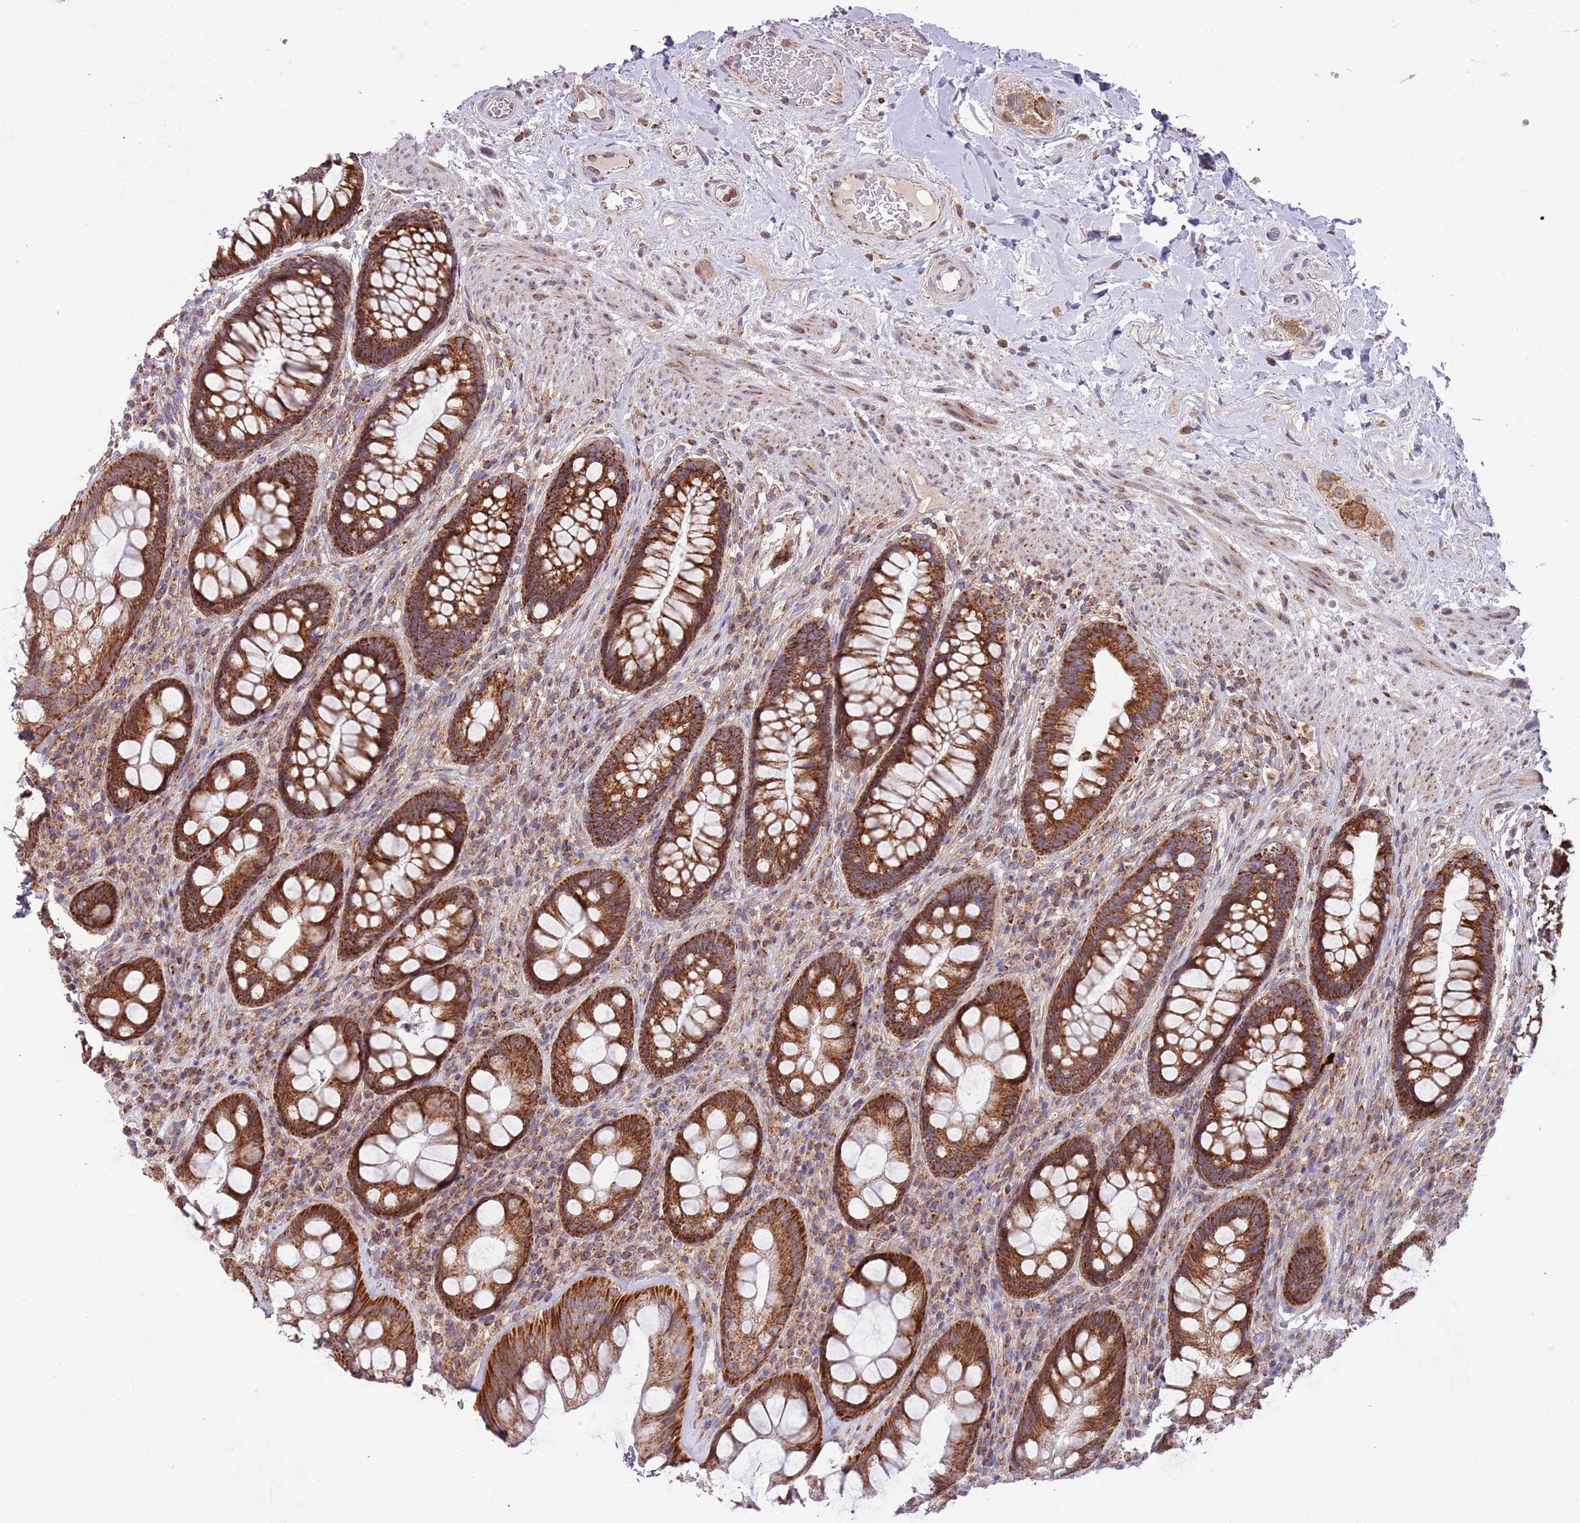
{"staining": {"intensity": "strong", "quantity": ">75%", "location": "cytoplasmic/membranous"}, "tissue": "rectum", "cell_type": "Glandular cells", "image_type": "normal", "snomed": [{"axis": "morphology", "description": "Normal tissue, NOS"}, {"axis": "topography", "description": "Rectum"}], "caption": "Immunohistochemical staining of benign human rectum shows strong cytoplasmic/membranous protein staining in approximately >75% of glandular cells.", "gene": "IRS4", "patient": {"sex": "male", "age": 74}}